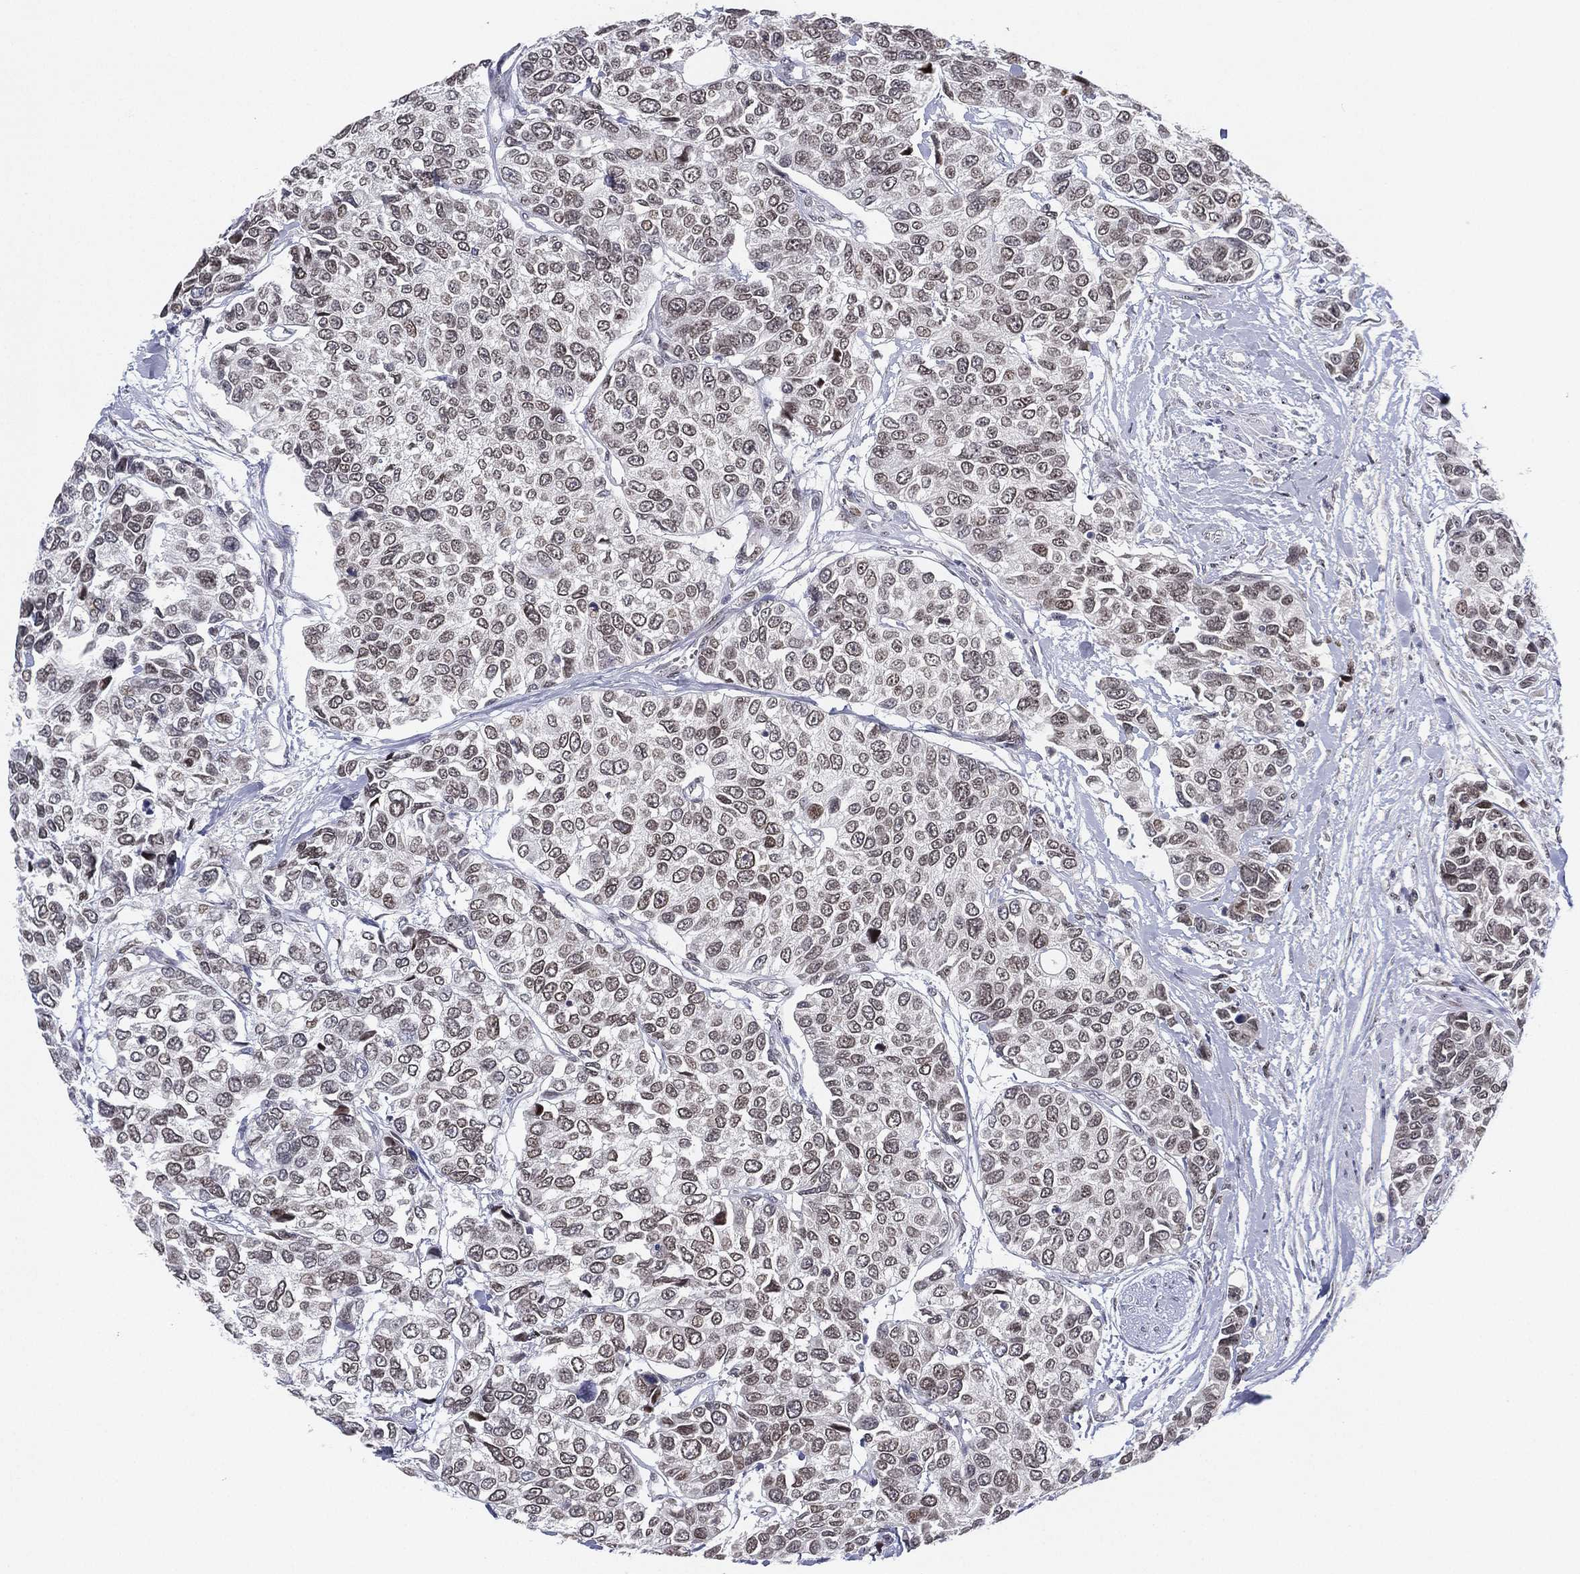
{"staining": {"intensity": "weak", "quantity": "<25%", "location": "nuclear"}, "tissue": "urothelial cancer", "cell_type": "Tumor cells", "image_type": "cancer", "snomed": [{"axis": "morphology", "description": "Urothelial carcinoma, High grade"}, {"axis": "topography", "description": "Urinary bladder"}], "caption": "Tumor cells are negative for protein expression in human high-grade urothelial carcinoma. The staining was performed using DAB (3,3'-diaminobenzidine) to visualize the protein expression in brown, while the nuclei were stained in blue with hematoxylin (Magnification: 20x).", "gene": "MS4A8", "patient": {"sex": "male", "age": 77}}